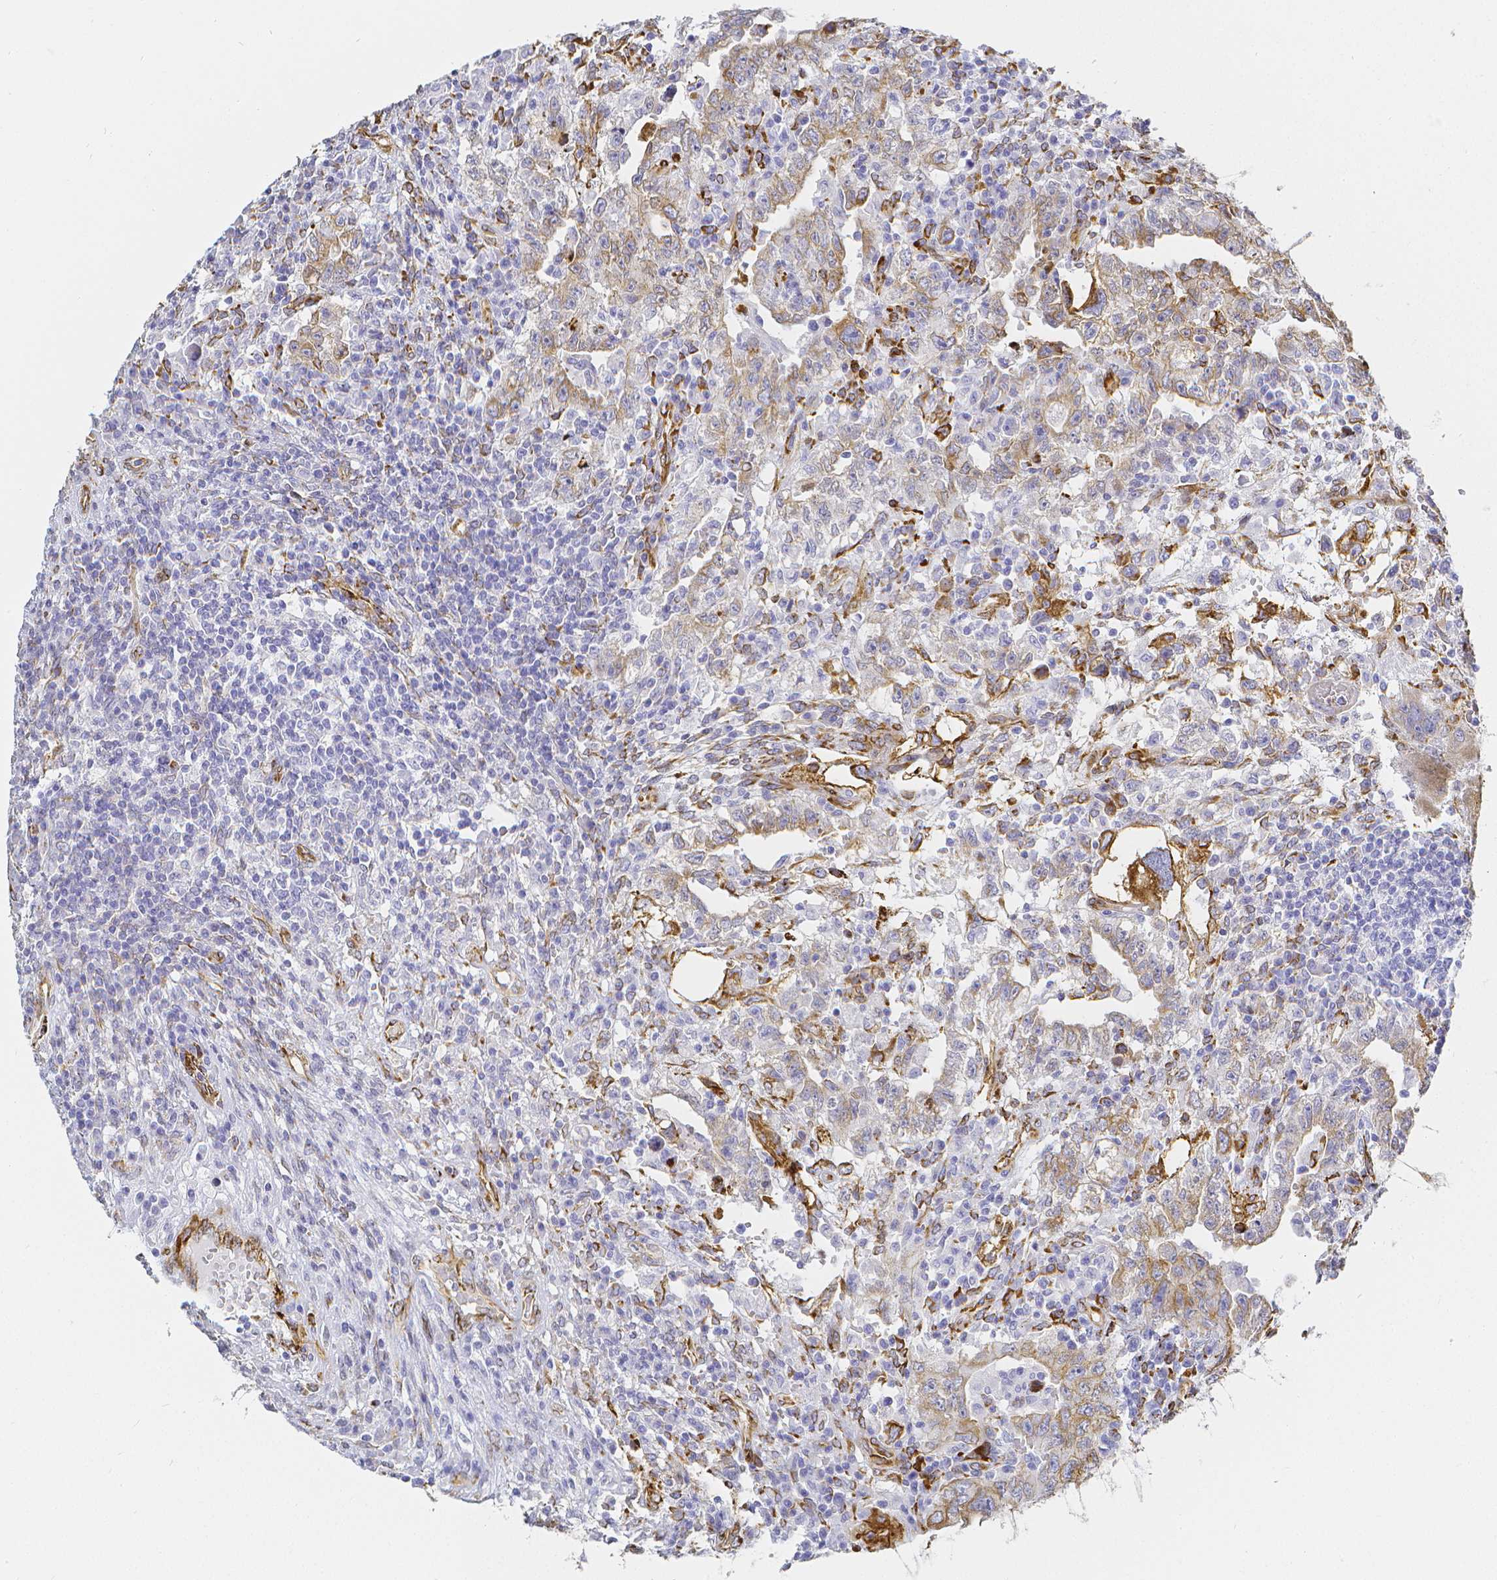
{"staining": {"intensity": "moderate", "quantity": "<25%", "location": "cytoplasmic/membranous"}, "tissue": "testis cancer", "cell_type": "Tumor cells", "image_type": "cancer", "snomed": [{"axis": "morphology", "description": "Carcinoma, Embryonal, NOS"}, {"axis": "topography", "description": "Testis"}], "caption": "Immunohistochemistry (IHC) (DAB) staining of human embryonal carcinoma (testis) reveals moderate cytoplasmic/membranous protein positivity in approximately <25% of tumor cells.", "gene": "SMURF1", "patient": {"sex": "male", "age": 26}}